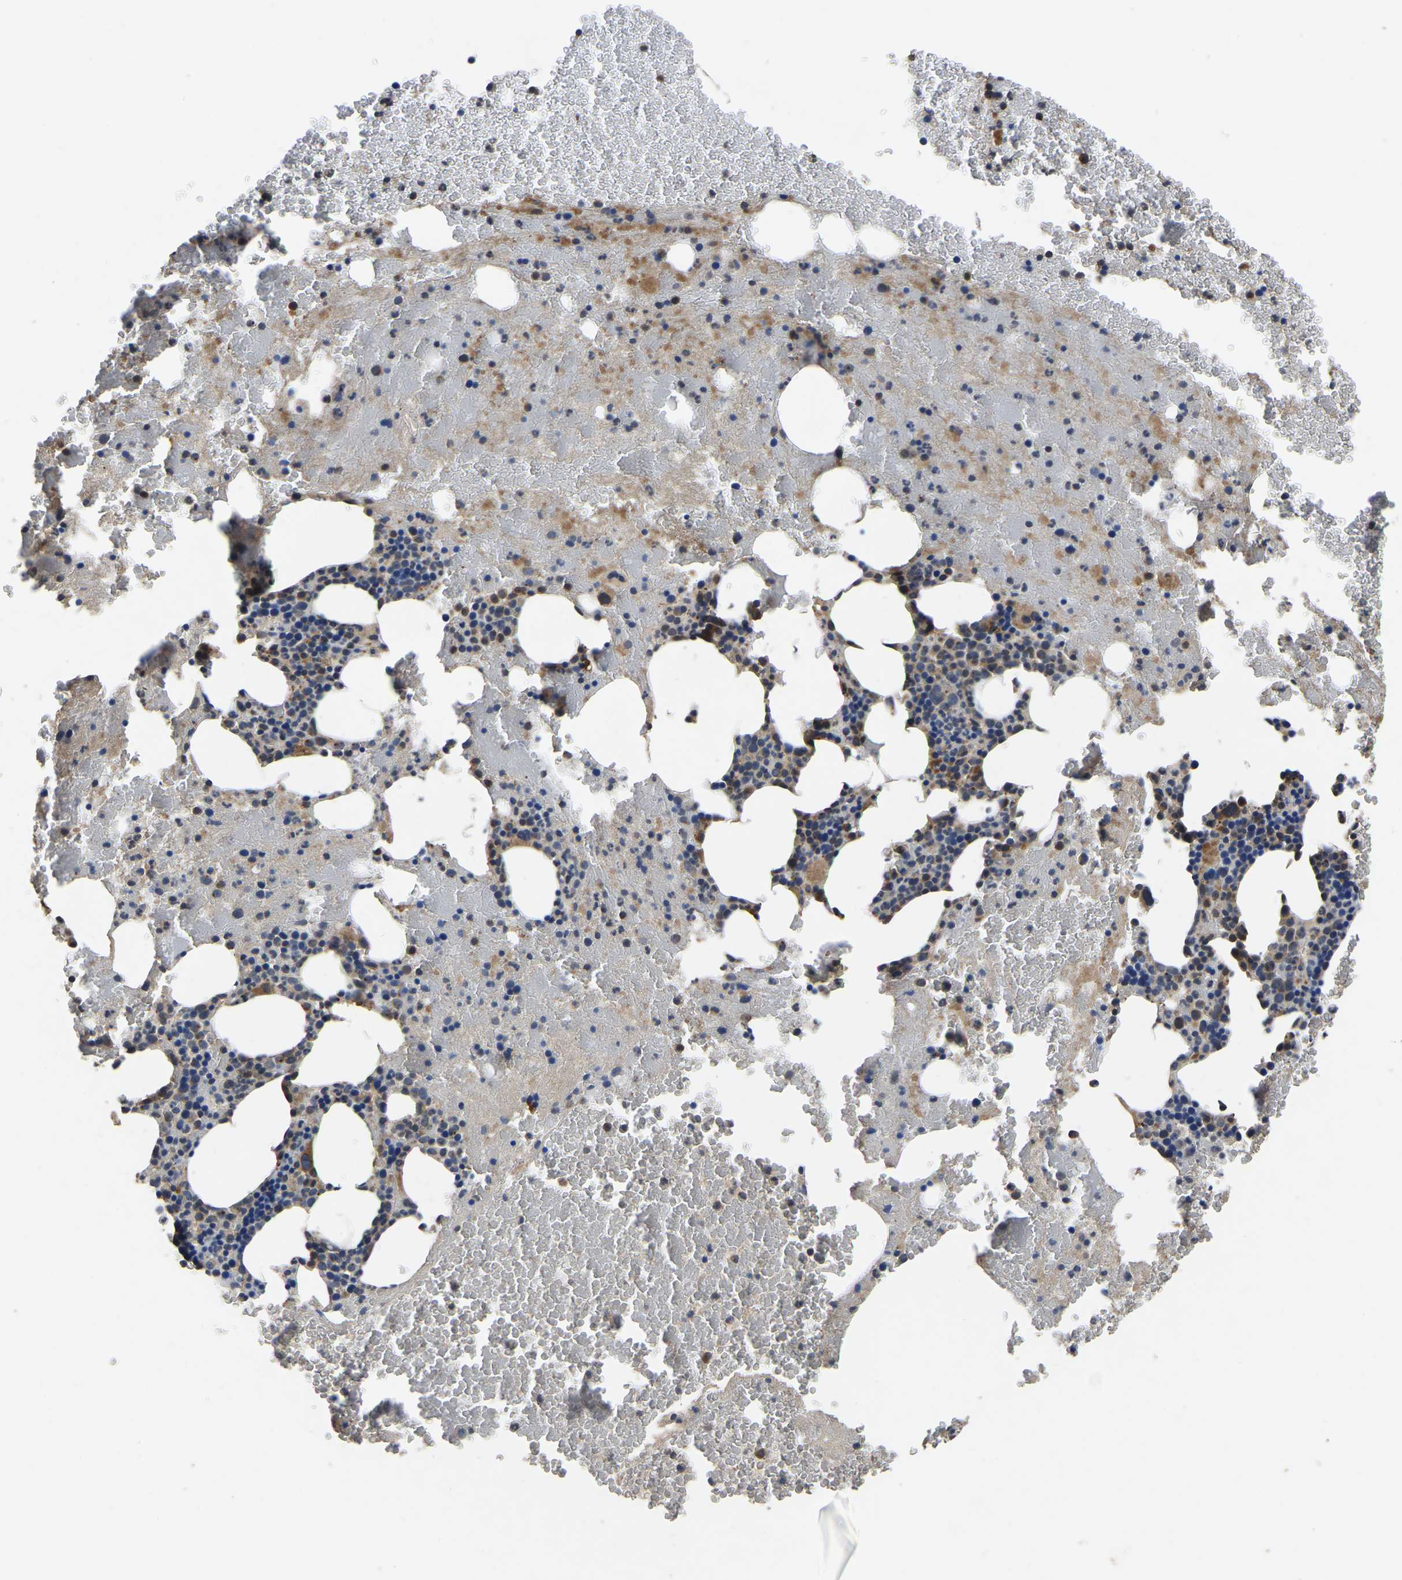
{"staining": {"intensity": "moderate", "quantity": "<25%", "location": "cytoplasmic/membranous"}, "tissue": "bone marrow", "cell_type": "Hematopoietic cells", "image_type": "normal", "snomed": [{"axis": "morphology", "description": "Normal tissue, NOS"}, {"axis": "morphology", "description": "Inflammation, NOS"}, {"axis": "topography", "description": "Bone marrow"}], "caption": "Human bone marrow stained for a protein (brown) reveals moderate cytoplasmic/membranous positive positivity in about <25% of hematopoietic cells.", "gene": "CRYZL1", "patient": {"sex": "male", "age": 47}}